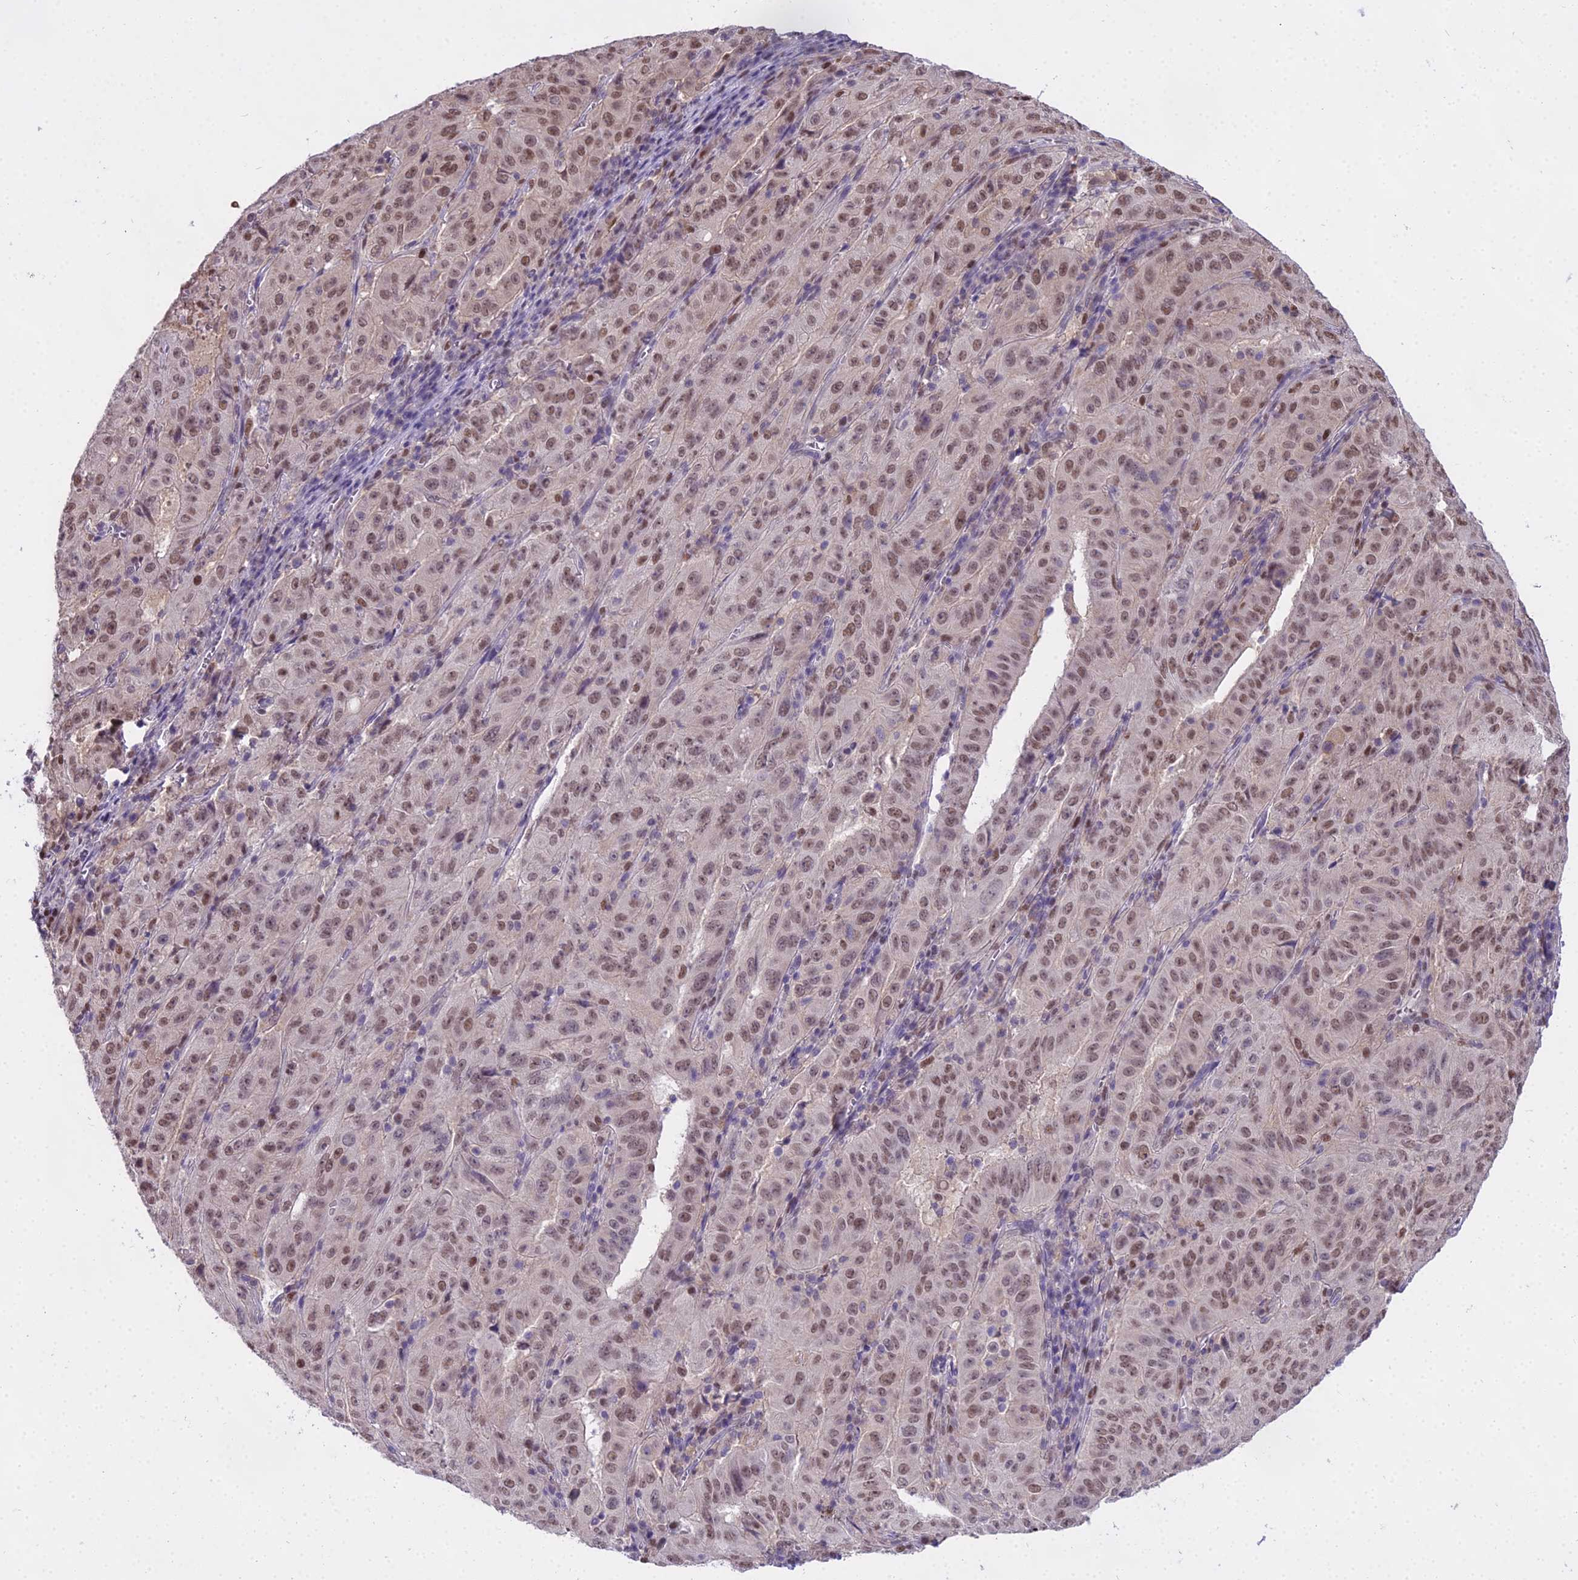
{"staining": {"intensity": "moderate", "quantity": ">75%", "location": "nuclear"}, "tissue": "pancreatic cancer", "cell_type": "Tumor cells", "image_type": "cancer", "snomed": [{"axis": "morphology", "description": "Adenocarcinoma, NOS"}, {"axis": "topography", "description": "Pancreas"}], "caption": "Pancreatic adenocarcinoma stained with a brown dye shows moderate nuclear positive expression in about >75% of tumor cells.", "gene": "MAT2A", "patient": {"sex": "male", "age": 63}}